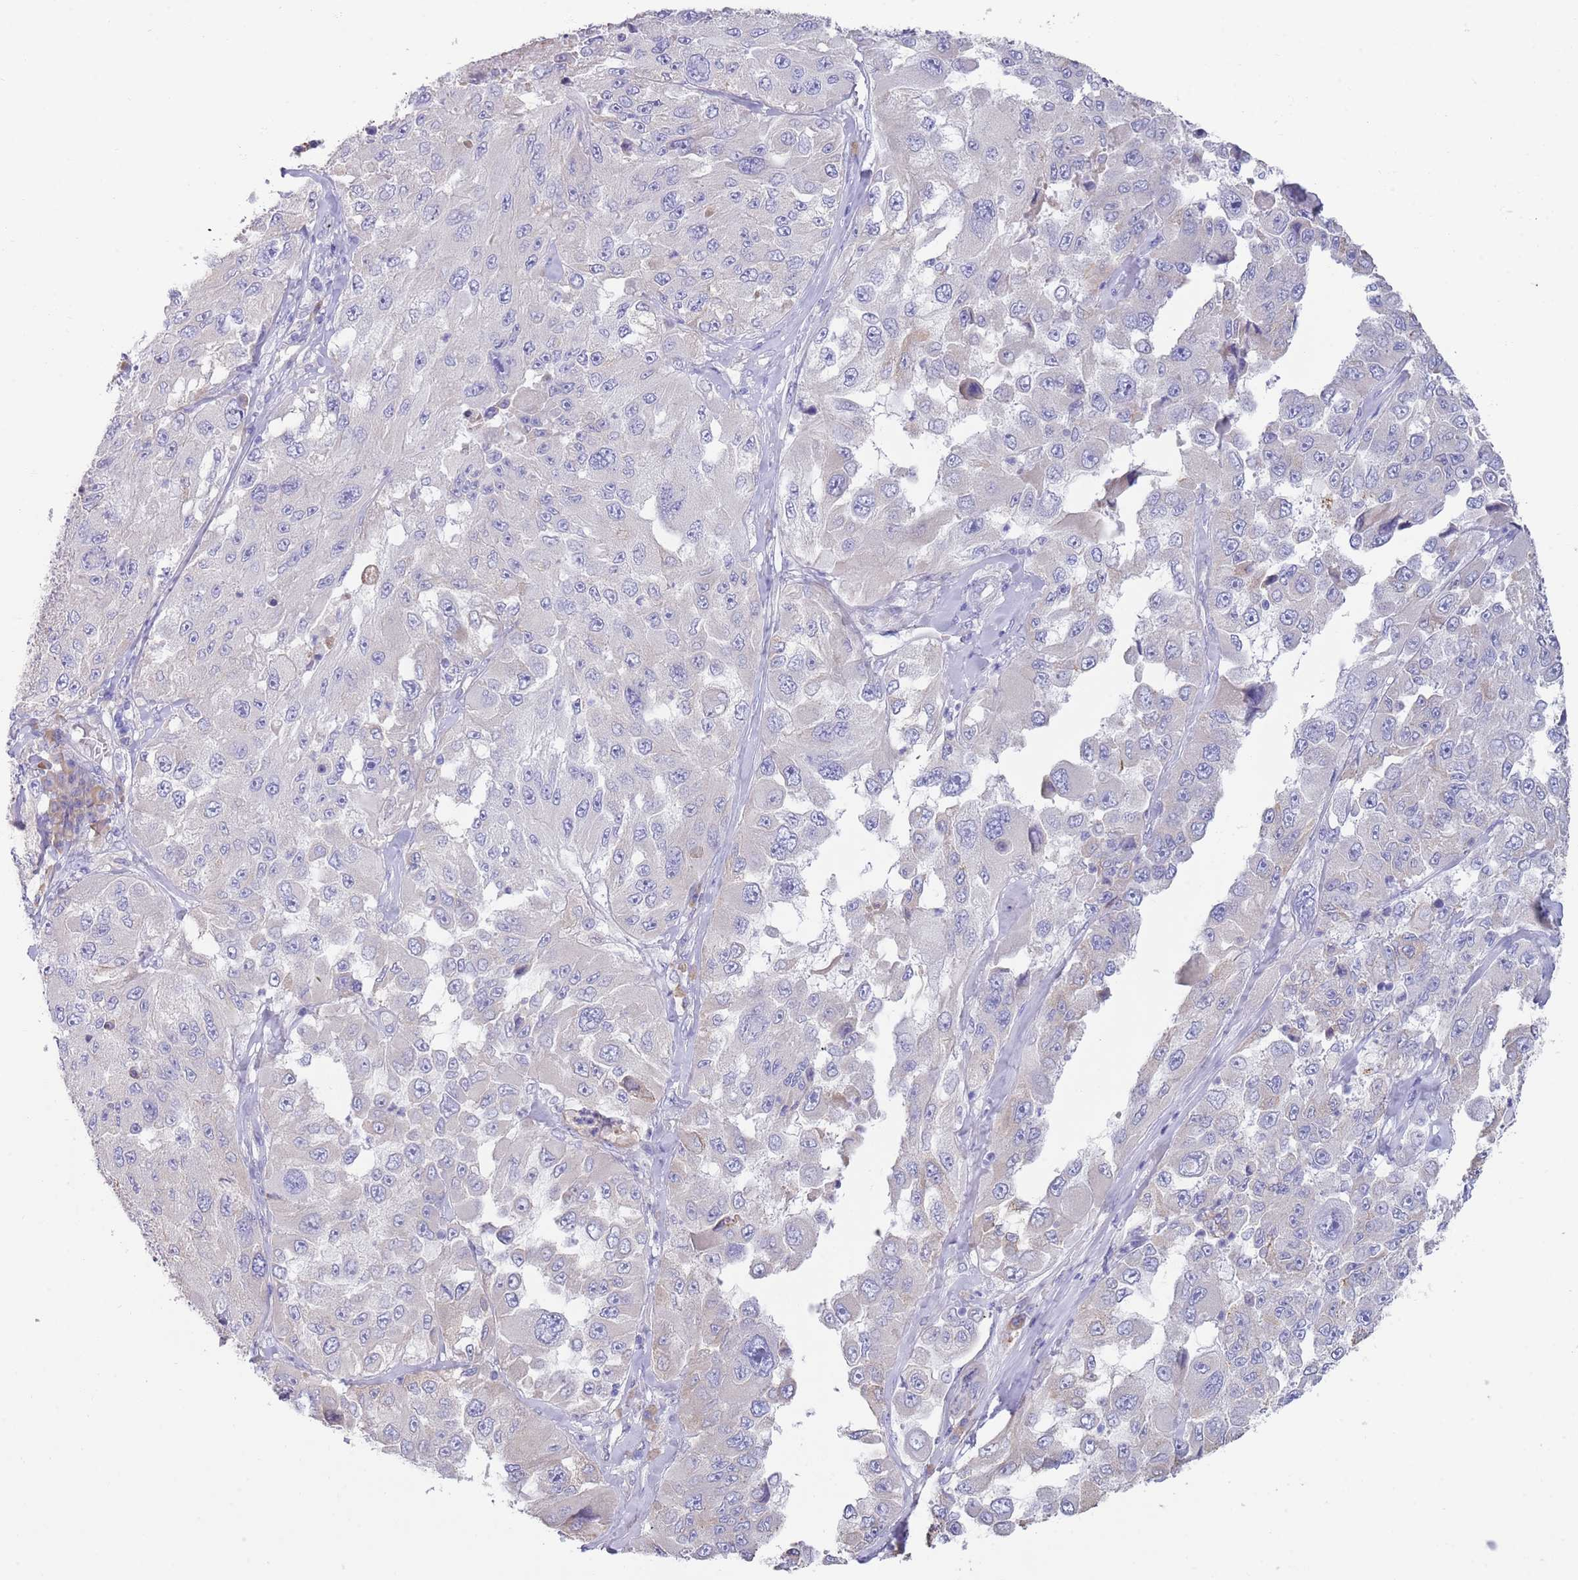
{"staining": {"intensity": "negative", "quantity": "none", "location": "none"}, "tissue": "melanoma", "cell_type": "Tumor cells", "image_type": "cancer", "snomed": [{"axis": "morphology", "description": "Malignant melanoma, Metastatic site"}, {"axis": "topography", "description": "Lymph node"}], "caption": "Human malignant melanoma (metastatic site) stained for a protein using immunohistochemistry (IHC) shows no staining in tumor cells.", "gene": "CCDC149", "patient": {"sex": "male", "age": 62}}